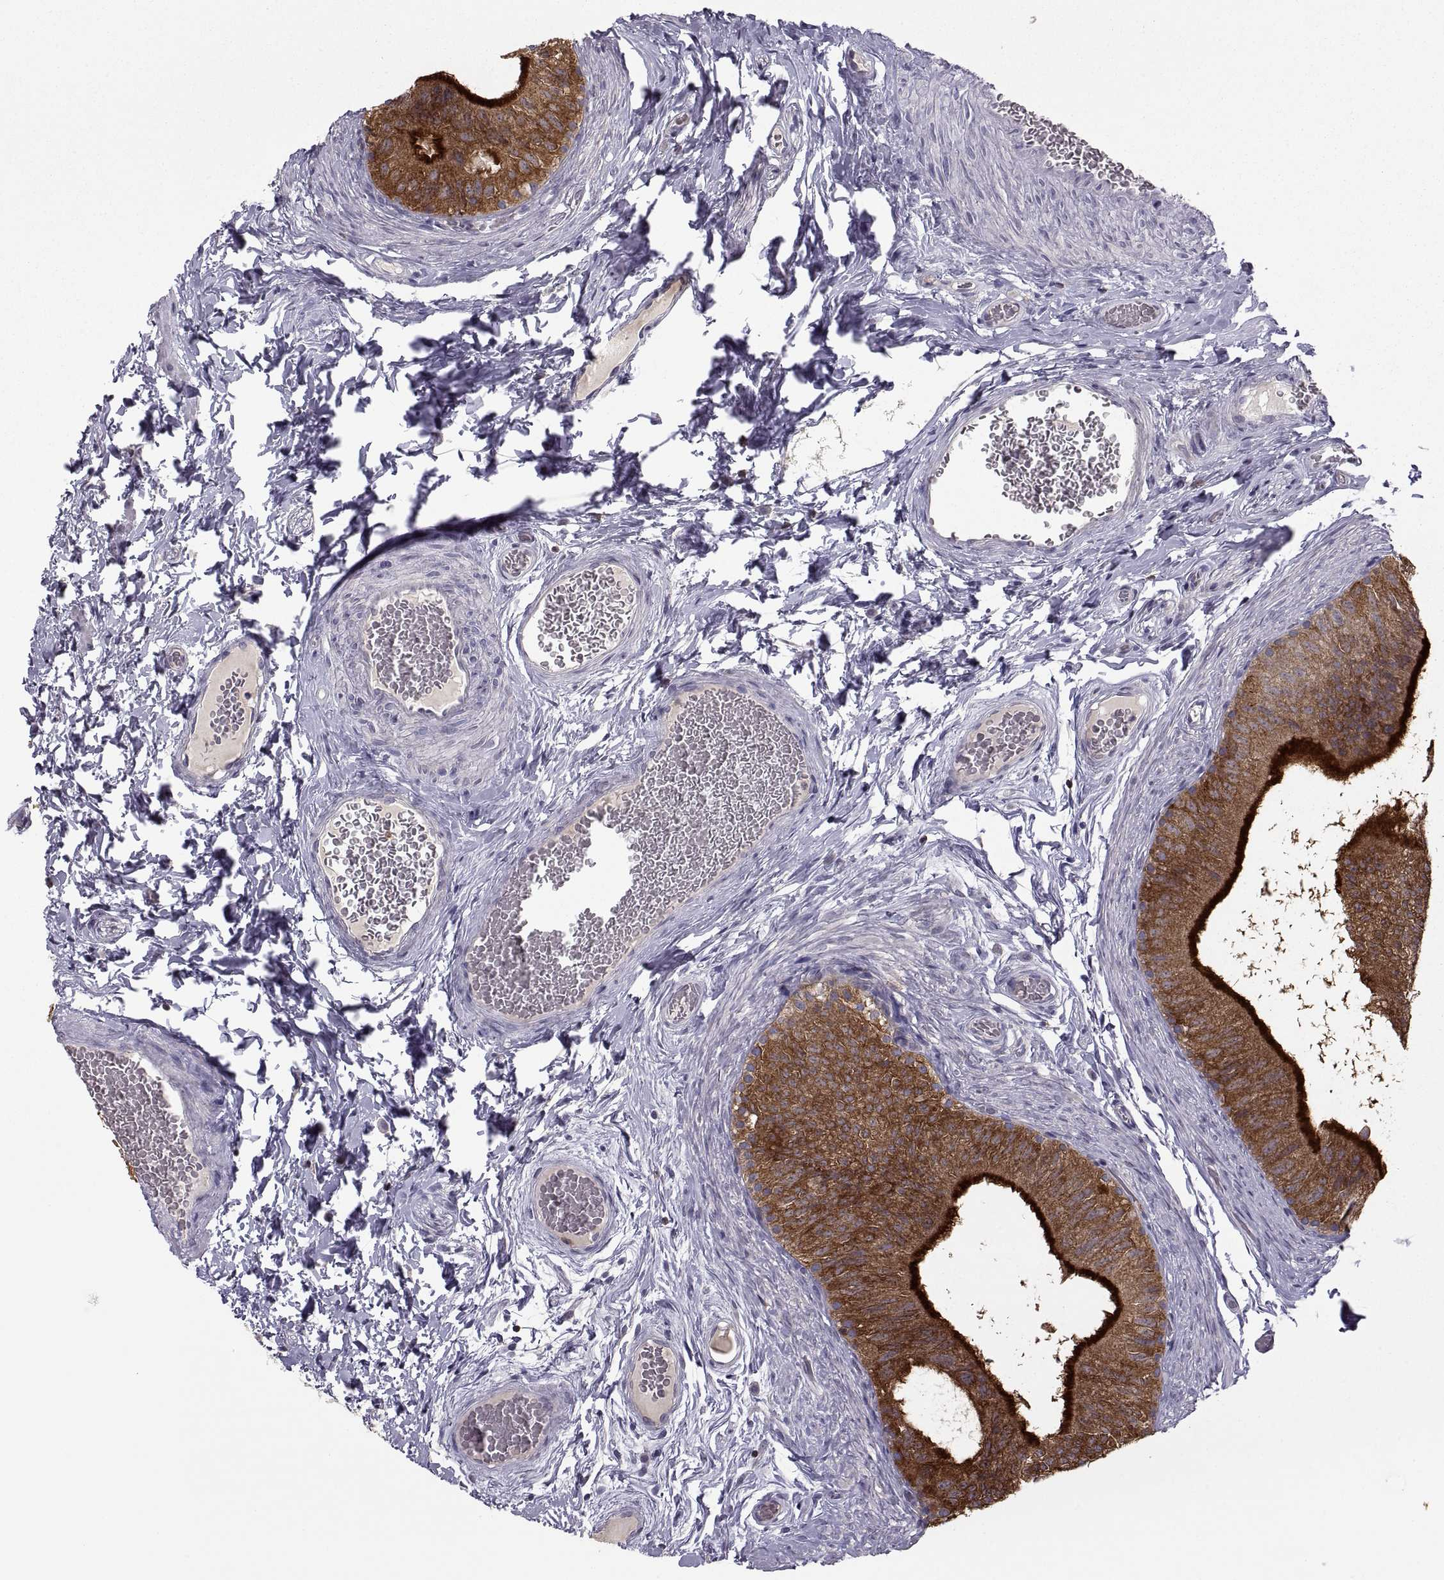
{"staining": {"intensity": "strong", "quantity": ">75%", "location": "cytoplasmic/membranous"}, "tissue": "epididymis", "cell_type": "Glandular cells", "image_type": "normal", "snomed": [{"axis": "morphology", "description": "Normal tissue, NOS"}, {"axis": "topography", "description": "Epididymis"}, {"axis": "topography", "description": "Vas deferens"}], "caption": "Glandular cells exhibit high levels of strong cytoplasmic/membranous staining in about >75% of cells in normal human epididymis. (DAB (3,3'-diaminobenzidine) = brown stain, brightfield microscopy at high magnification).", "gene": "EZR", "patient": {"sex": "male", "age": 23}}